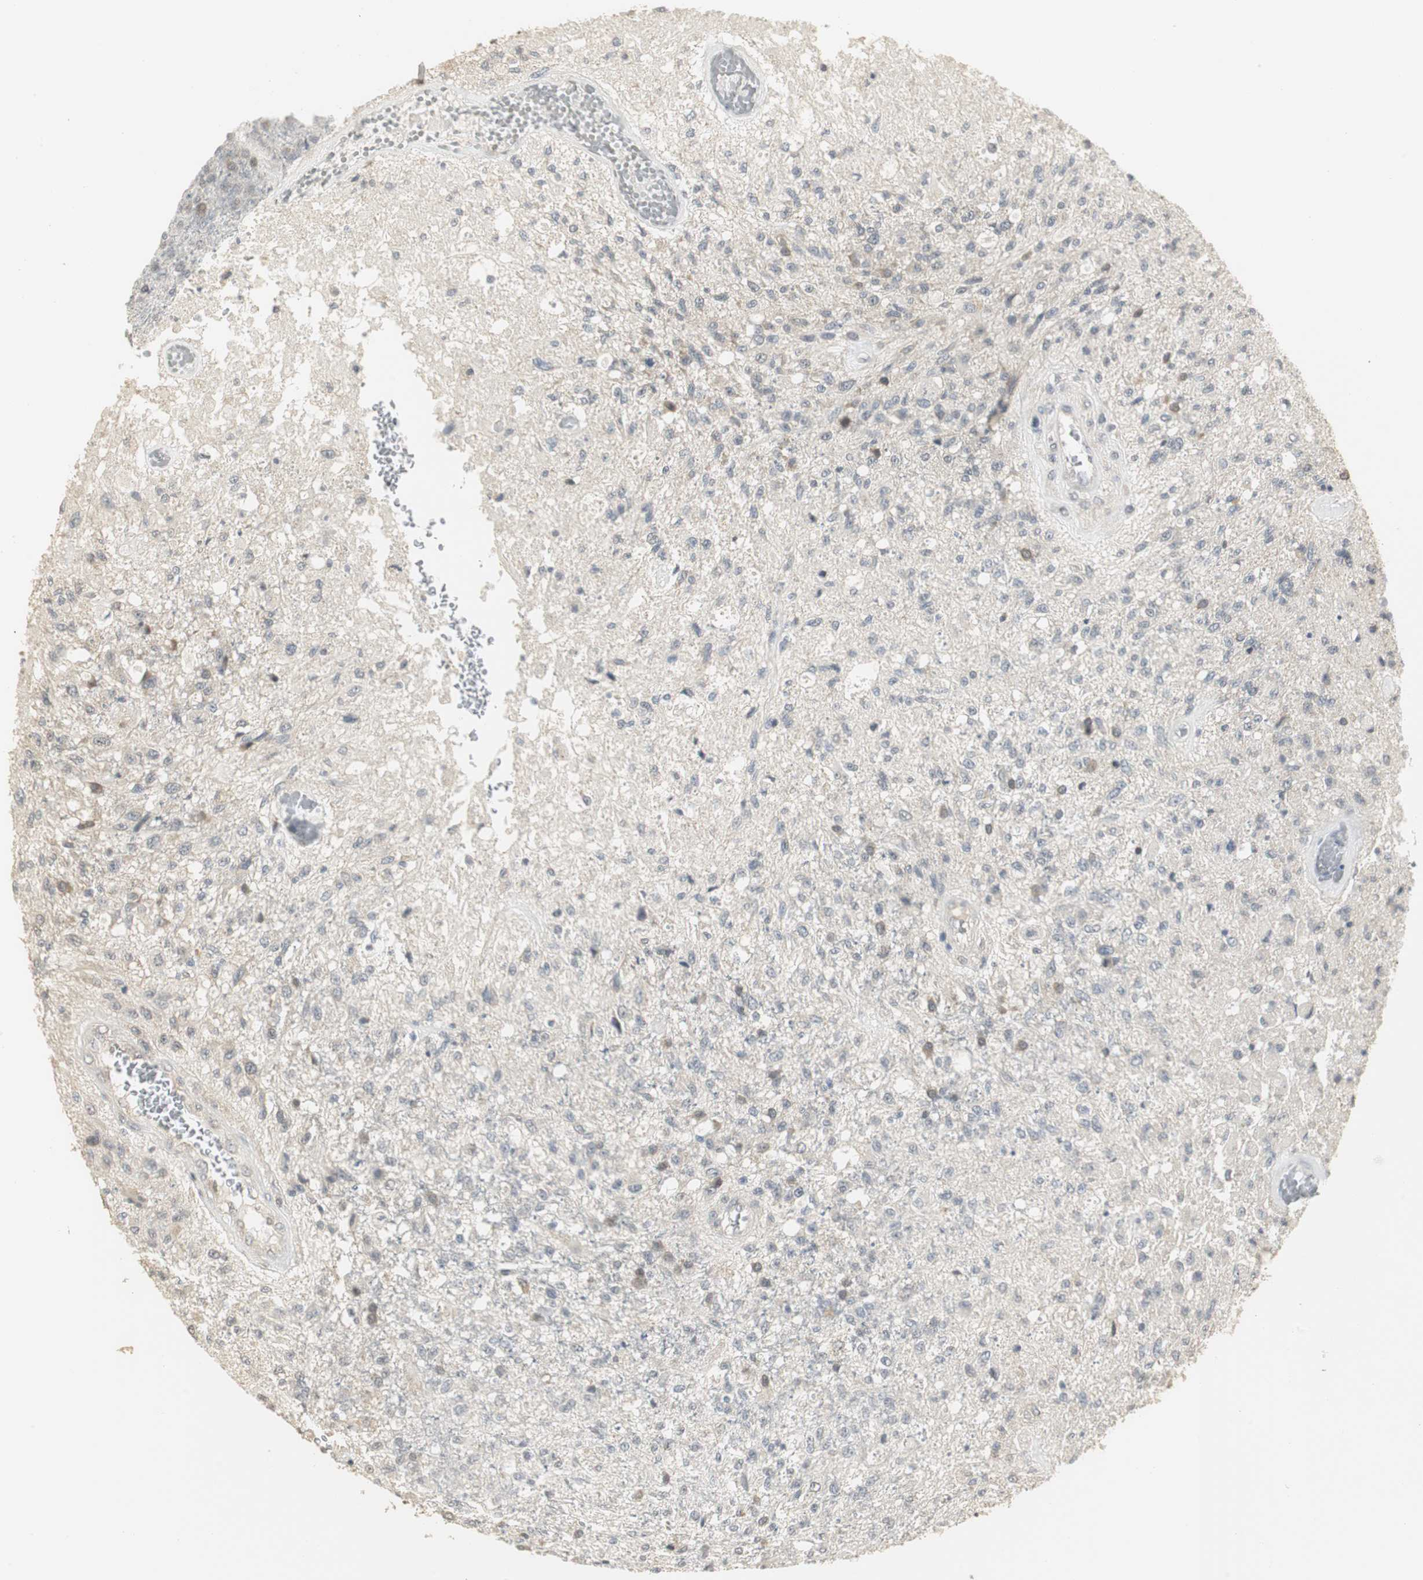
{"staining": {"intensity": "weak", "quantity": "<25%", "location": "cytoplasmic/membranous"}, "tissue": "glioma", "cell_type": "Tumor cells", "image_type": "cancer", "snomed": [{"axis": "morphology", "description": "Normal tissue, NOS"}, {"axis": "morphology", "description": "Glioma, malignant, High grade"}, {"axis": "topography", "description": "Cerebral cortex"}], "caption": "A histopathology image of human glioma is negative for staining in tumor cells. Brightfield microscopy of immunohistochemistry stained with DAB (3,3'-diaminobenzidine) (brown) and hematoxylin (blue), captured at high magnification.", "gene": "ELOA", "patient": {"sex": "male", "age": 77}}